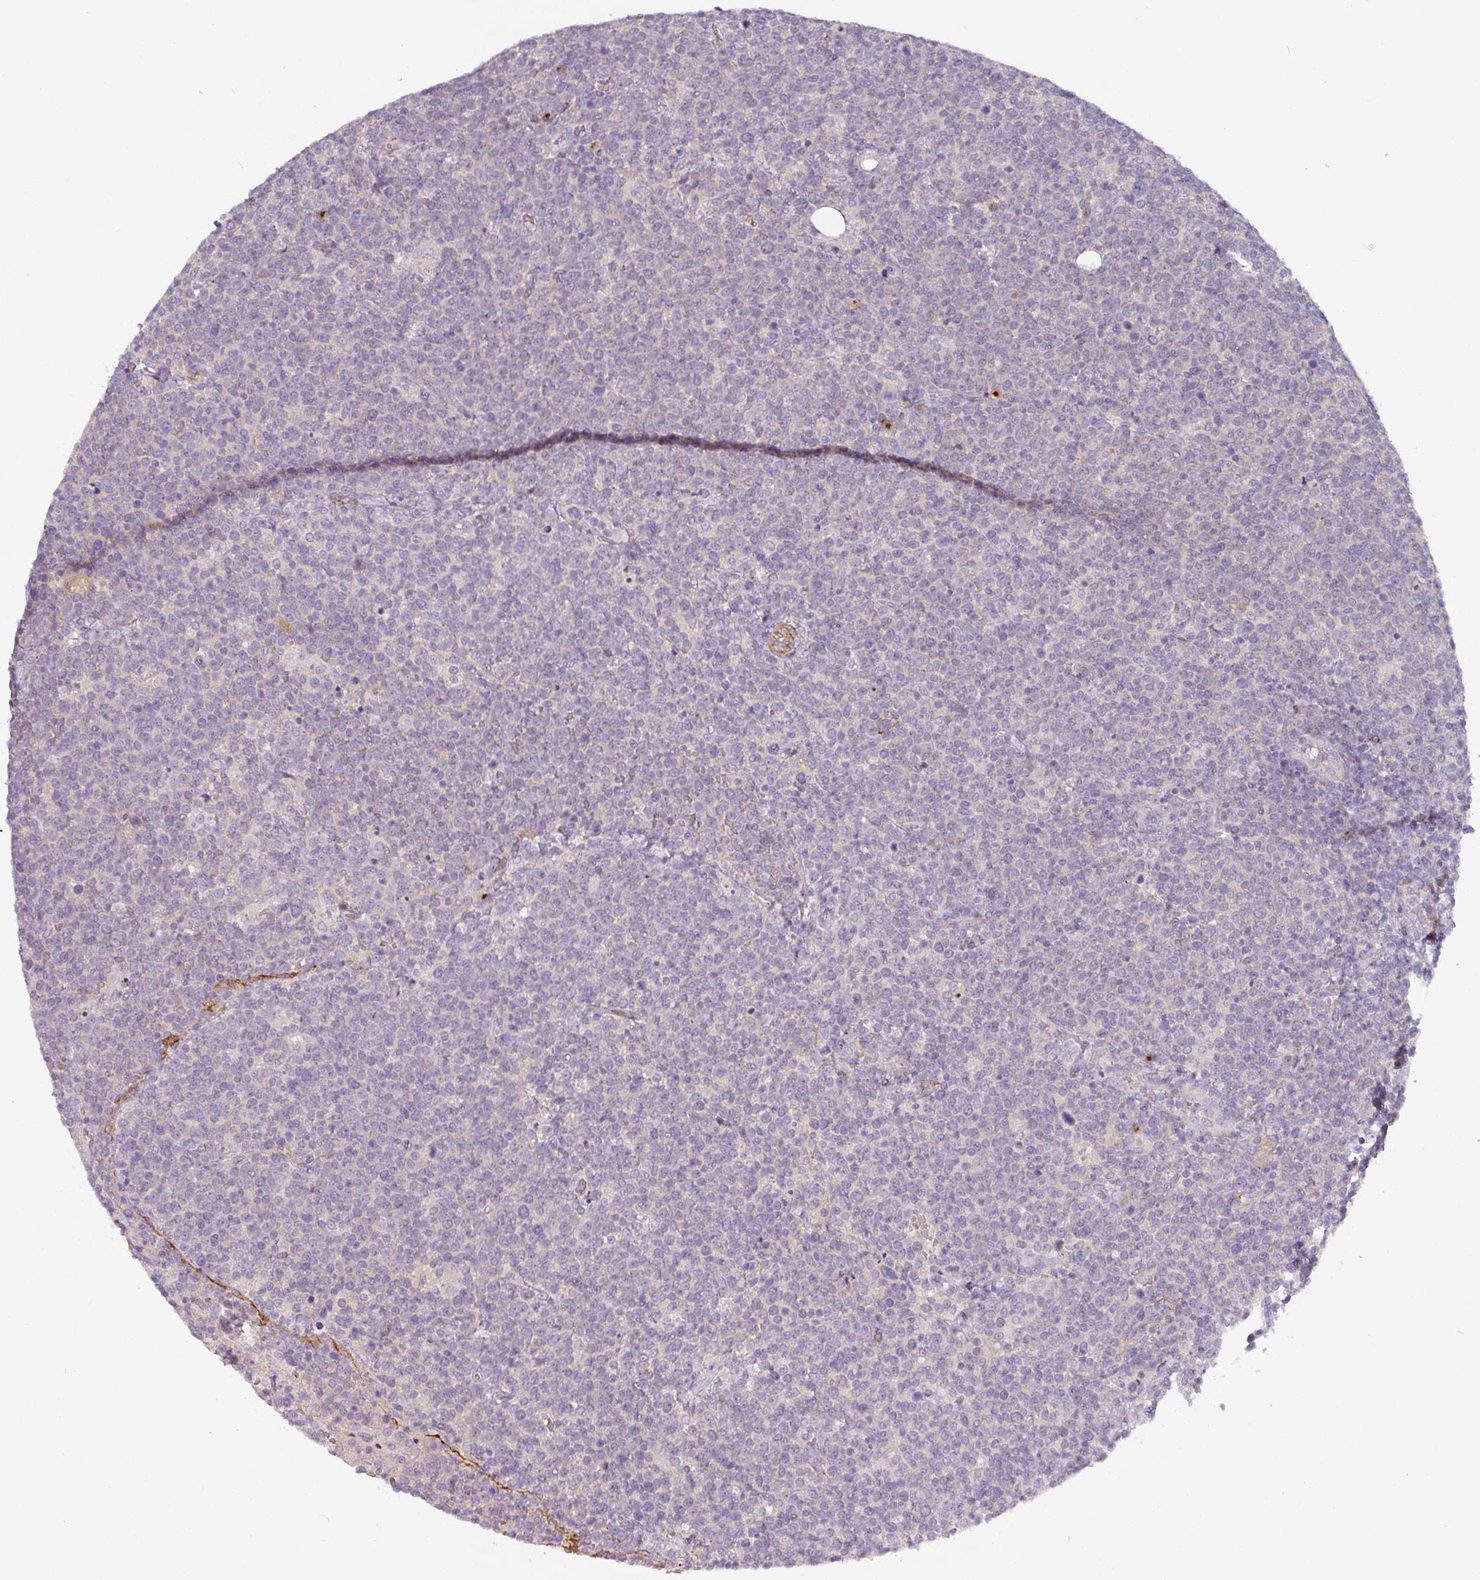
{"staining": {"intensity": "negative", "quantity": "none", "location": "none"}, "tissue": "lymphoma", "cell_type": "Tumor cells", "image_type": "cancer", "snomed": [{"axis": "morphology", "description": "Malignant lymphoma, non-Hodgkin's type, High grade"}, {"axis": "topography", "description": "Lymph node"}], "caption": "There is no significant positivity in tumor cells of lymphoma. (Stains: DAB (3,3'-diaminobenzidine) immunohistochemistry with hematoxylin counter stain, Microscopy: brightfield microscopy at high magnification).", "gene": "PRODH2", "patient": {"sex": "male", "age": 61}}